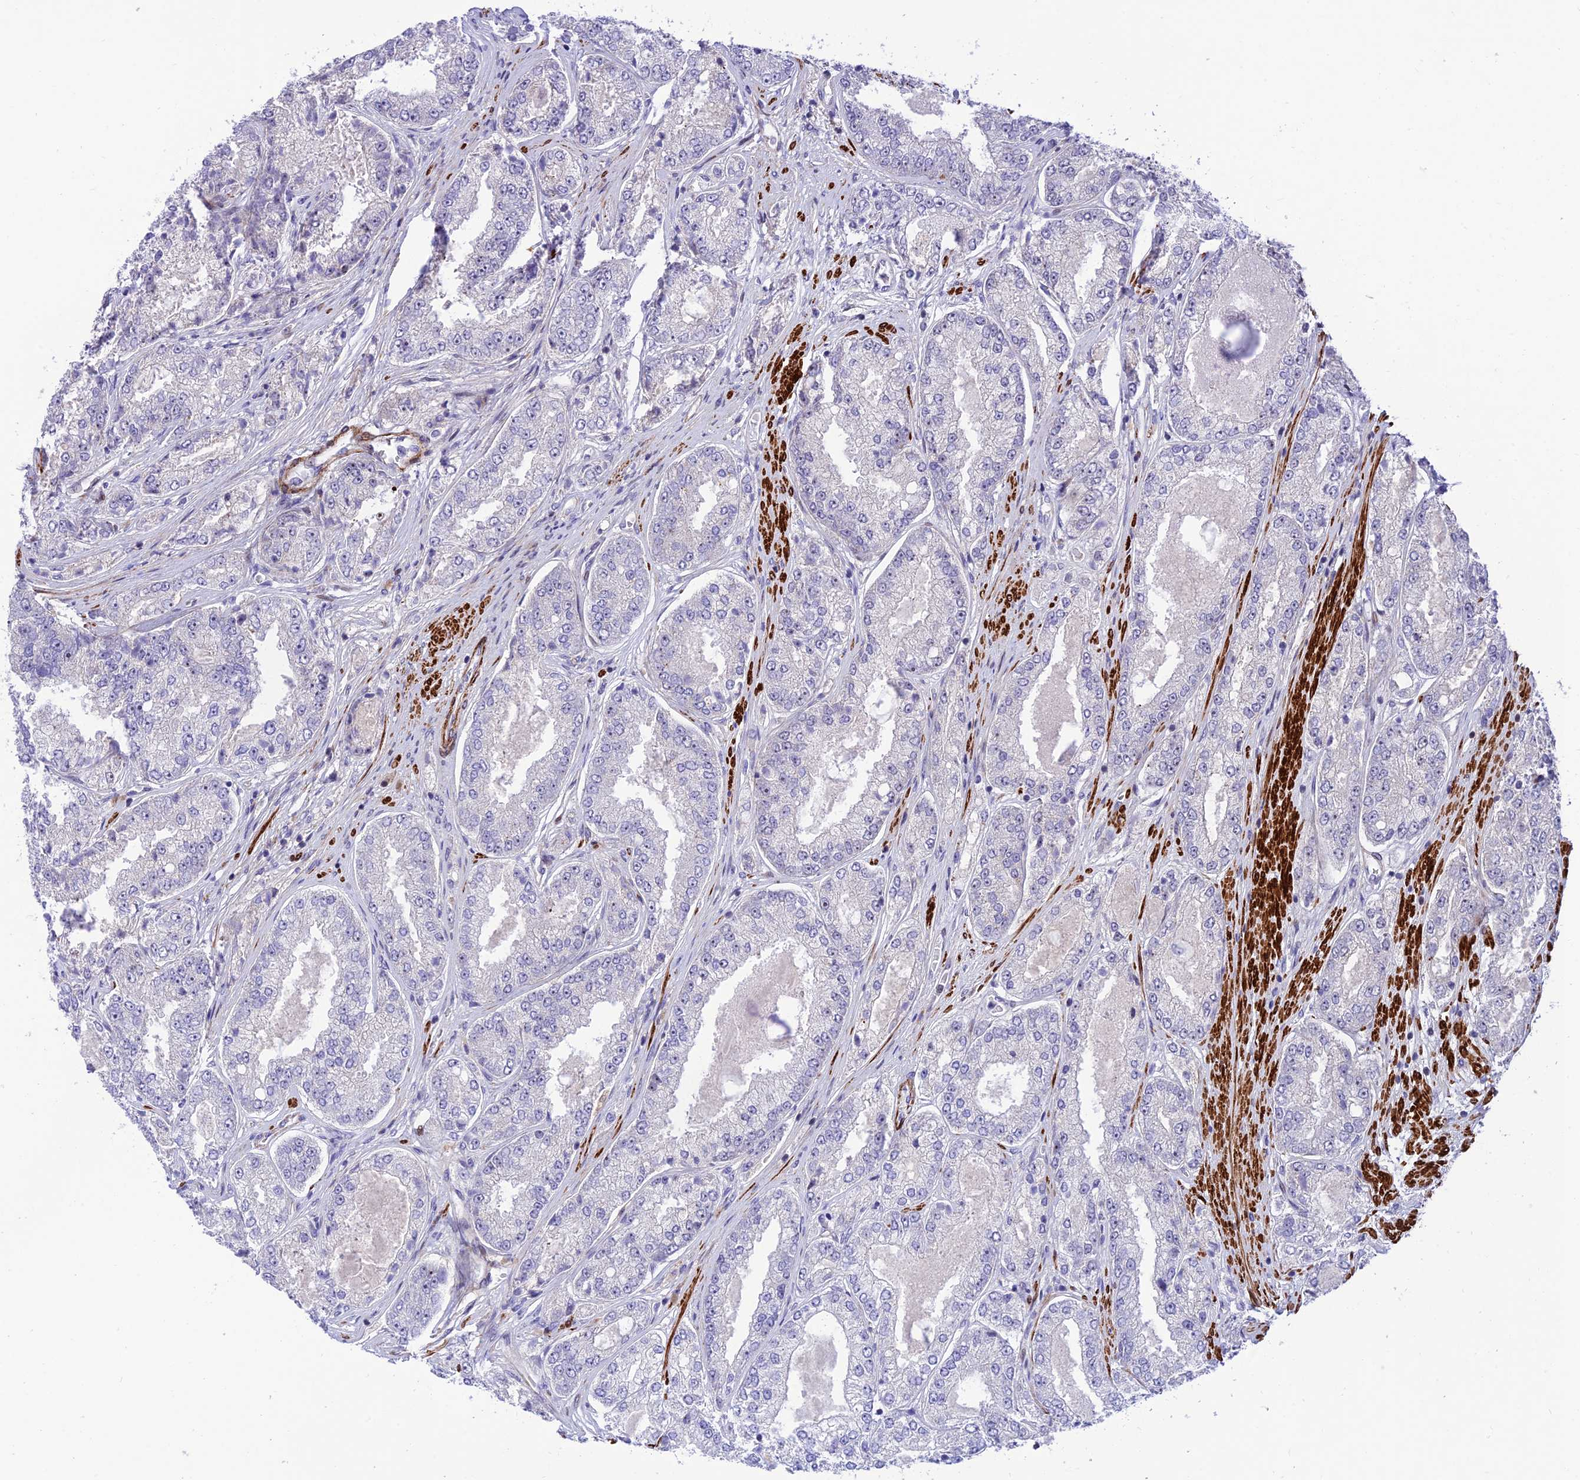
{"staining": {"intensity": "negative", "quantity": "none", "location": "none"}, "tissue": "prostate cancer", "cell_type": "Tumor cells", "image_type": "cancer", "snomed": [{"axis": "morphology", "description": "Adenocarcinoma, High grade"}, {"axis": "topography", "description": "Prostate"}], "caption": "IHC histopathology image of neoplastic tissue: prostate cancer stained with DAB (3,3'-diaminobenzidine) demonstrates no significant protein positivity in tumor cells.", "gene": "KBTBD7", "patient": {"sex": "male", "age": 71}}